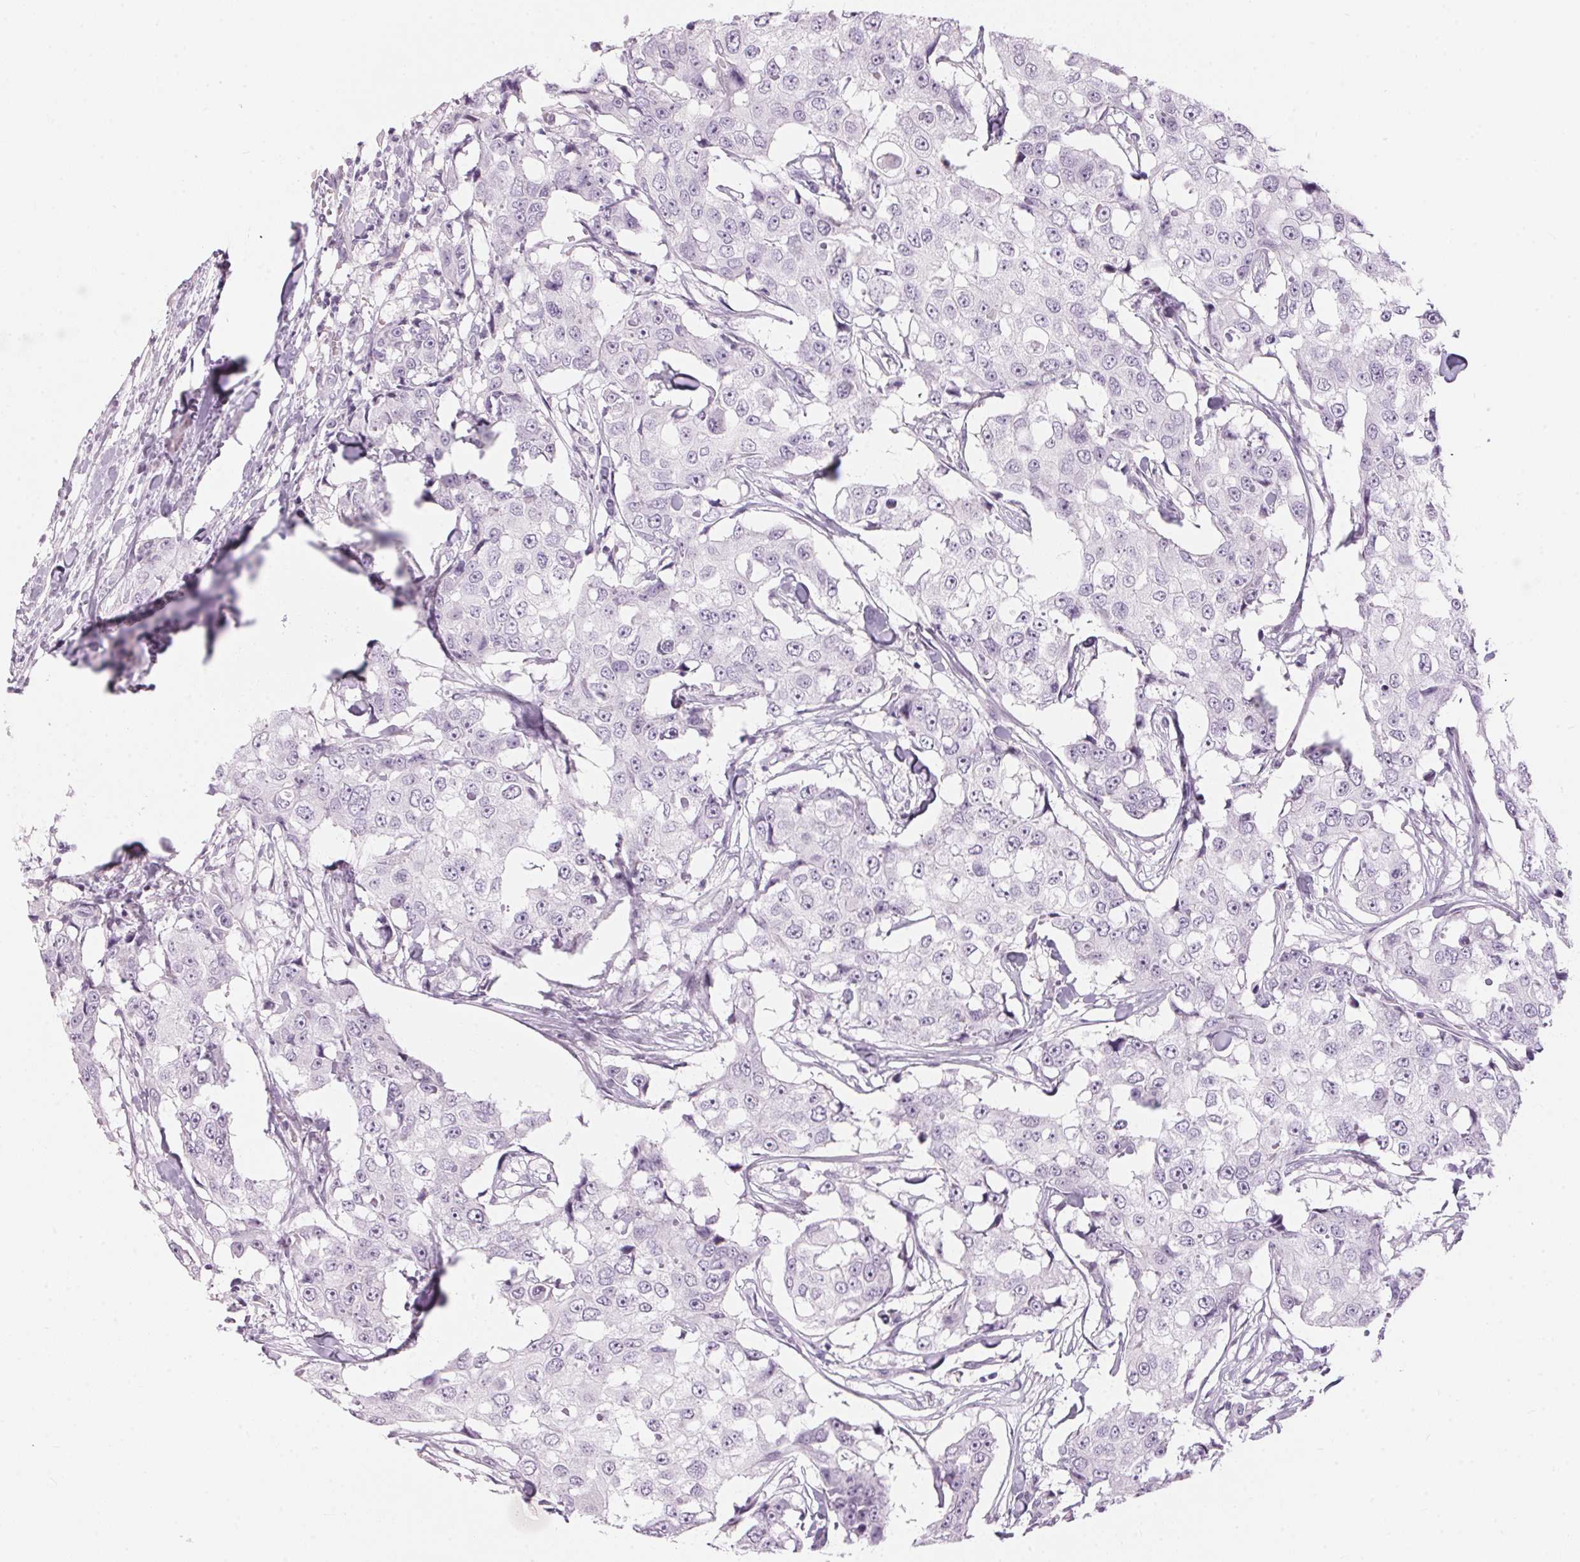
{"staining": {"intensity": "negative", "quantity": "none", "location": "none"}, "tissue": "breast cancer", "cell_type": "Tumor cells", "image_type": "cancer", "snomed": [{"axis": "morphology", "description": "Duct carcinoma"}, {"axis": "topography", "description": "Breast"}], "caption": "High magnification brightfield microscopy of intraductal carcinoma (breast) stained with DAB (3,3'-diaminobenzidine) (brown) and counterstained with hematoxylin (blue): tumor cells show no significant positivity. (Stains: DAB (3,3'-diaminobenzidine) IHC with hematoxylin counter stain, Microscopy: brightfield microscopy at high magnification).", "gene": "CADPS", "patient": {"sex": "female", "age": 27}}